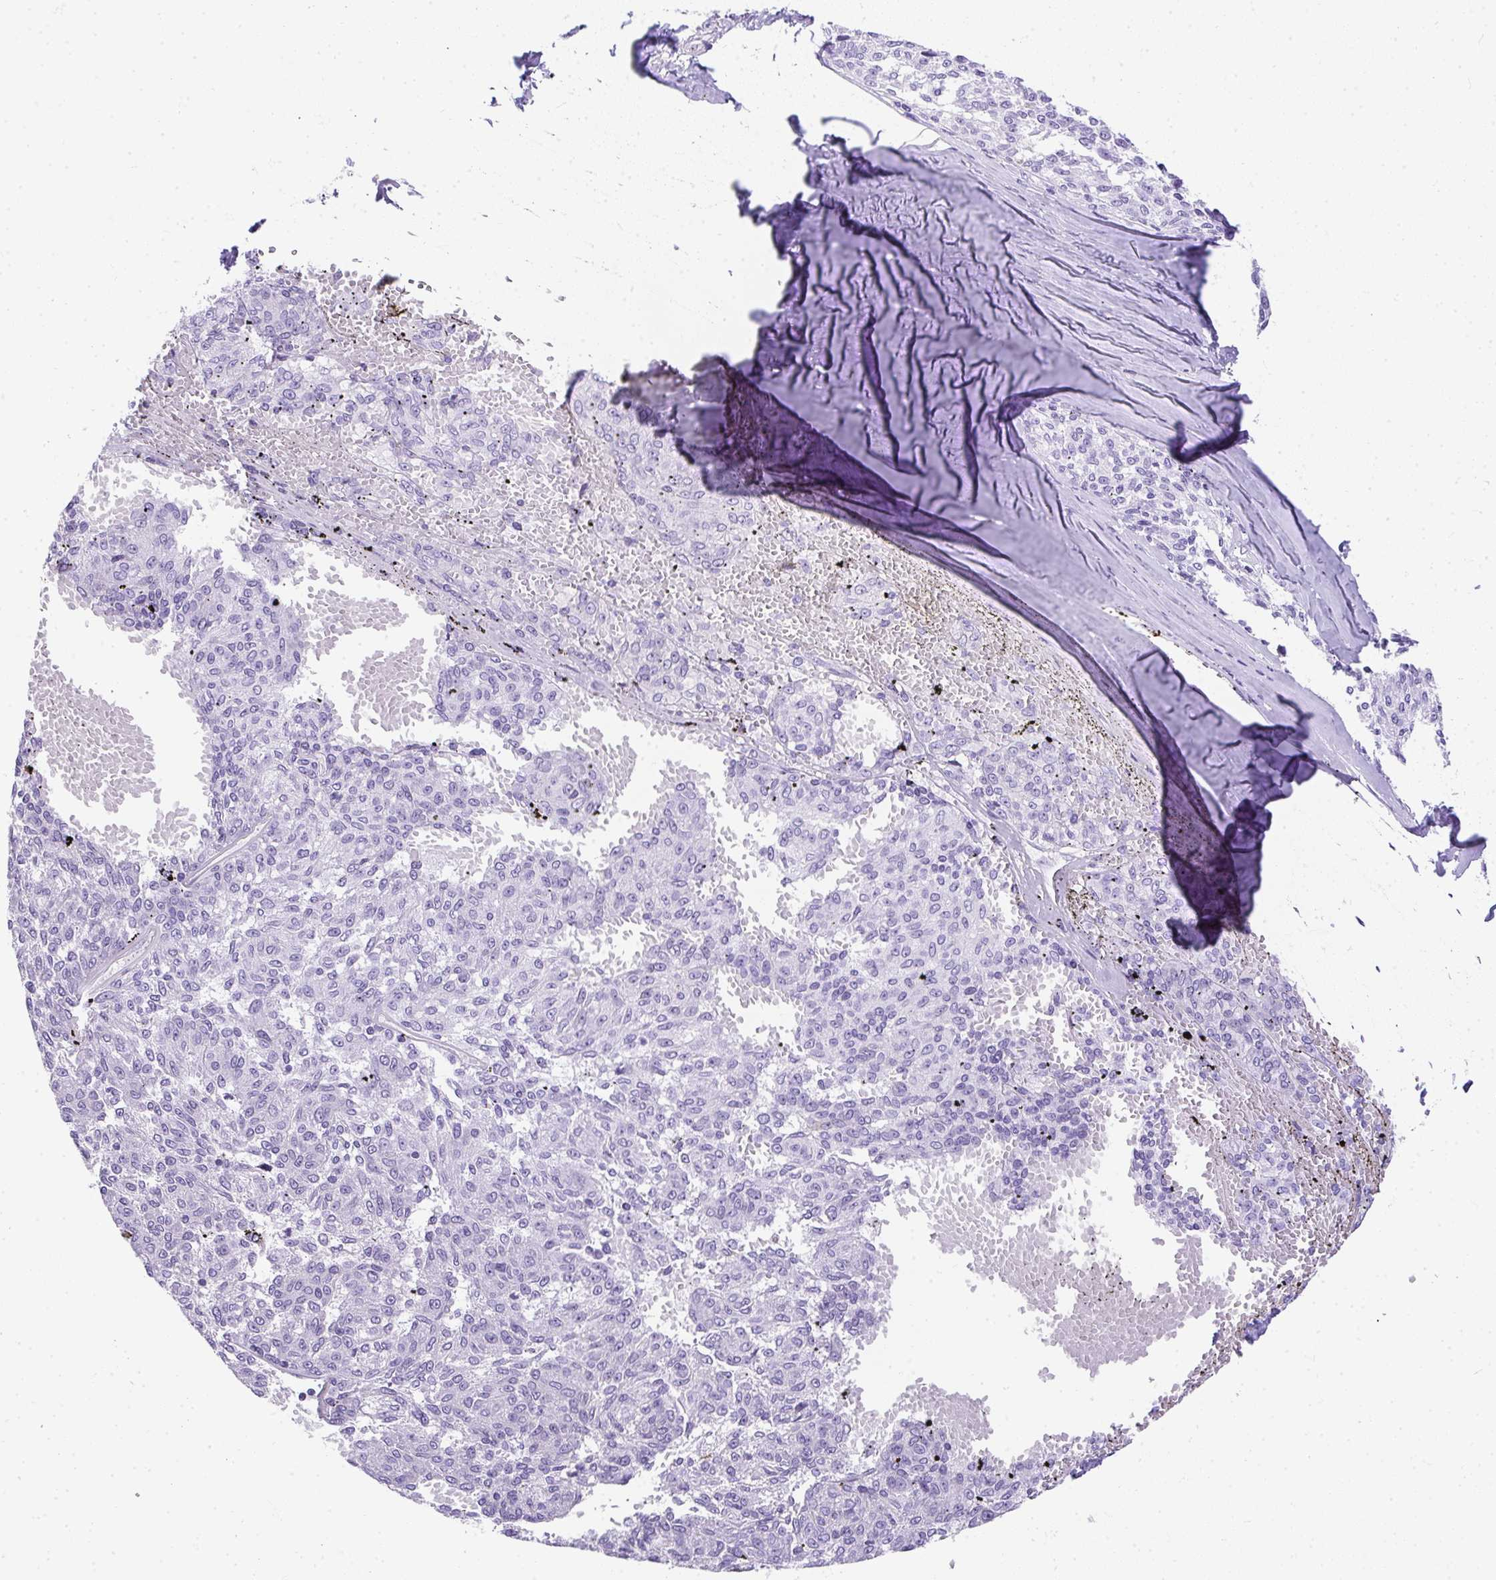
{"staining": {"intensity": "negative", "quantity": "none", "location": "none"}, "tissue": "melanoma", "cell_type": "Tumor cells", "image_type": "cancer", "snomed": [{"axis": "morphology", "description": "Malignant melanoma, NOS"}, {"axis": "topography", "description": "Skin"}], "caption": "A micrograph of malignant melanoma stained for a protein reveals no brown staining in tumor cells.", "gene": "AVIL", "patient": {"sex": "female", "age": 72}}